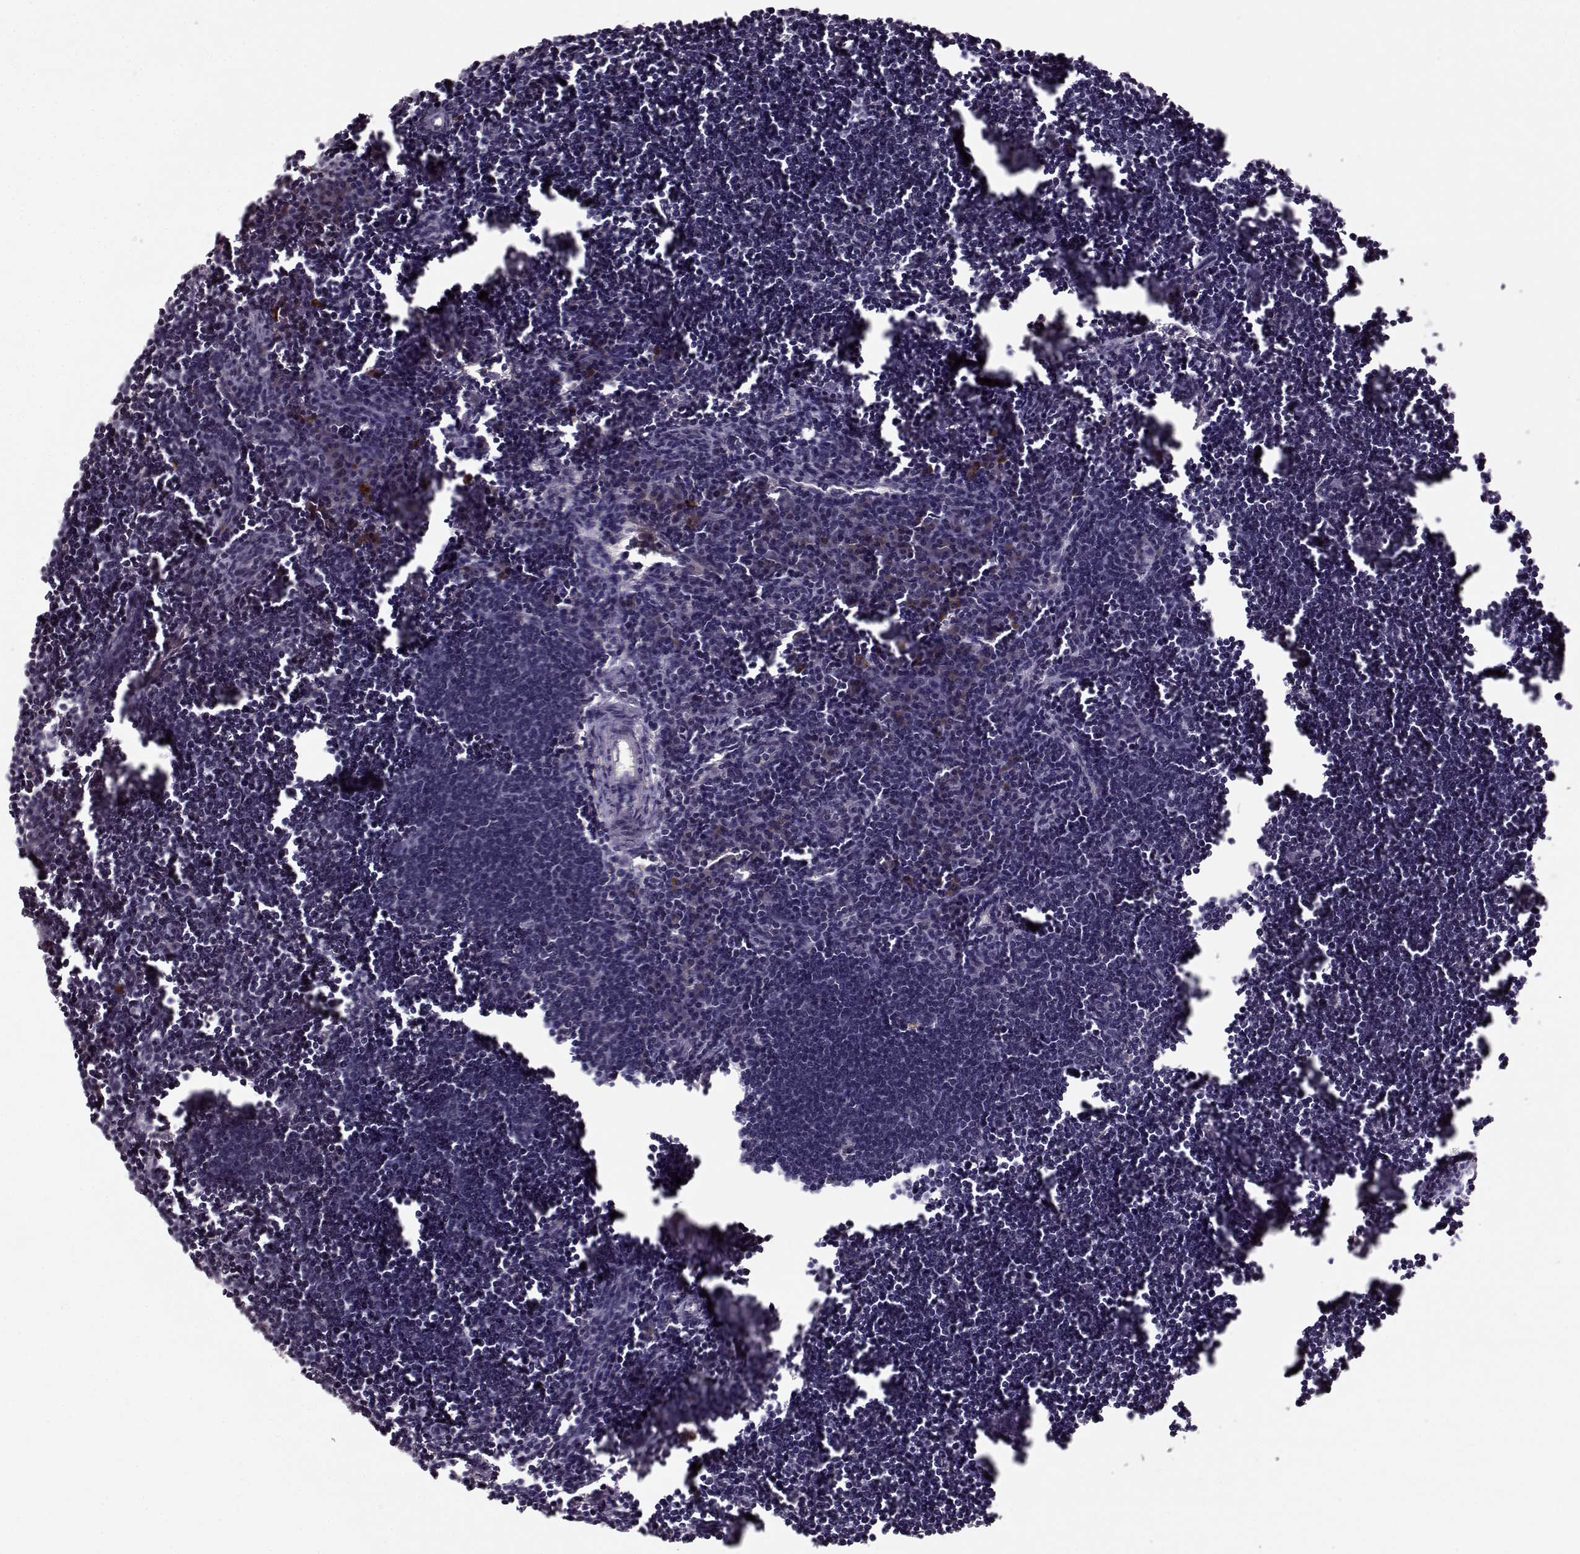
{"staining": {"intensity": "negative", "quantity": "none", "location": "none"}, "tissue": "lymph node", "cell_type": "Germinal center cells", "image_type": "normal", "snomed": [{"axis": "morphology", "description": "Normal tissue, NOS"}, {"axis": "topography", "description": "Lymph node"}], "caption": "A photomicrograph of human lymph node is negative for staining in germinal center cells.", "gene": "SLAIN2", "patient": {"sex": "male", "age": 55}}